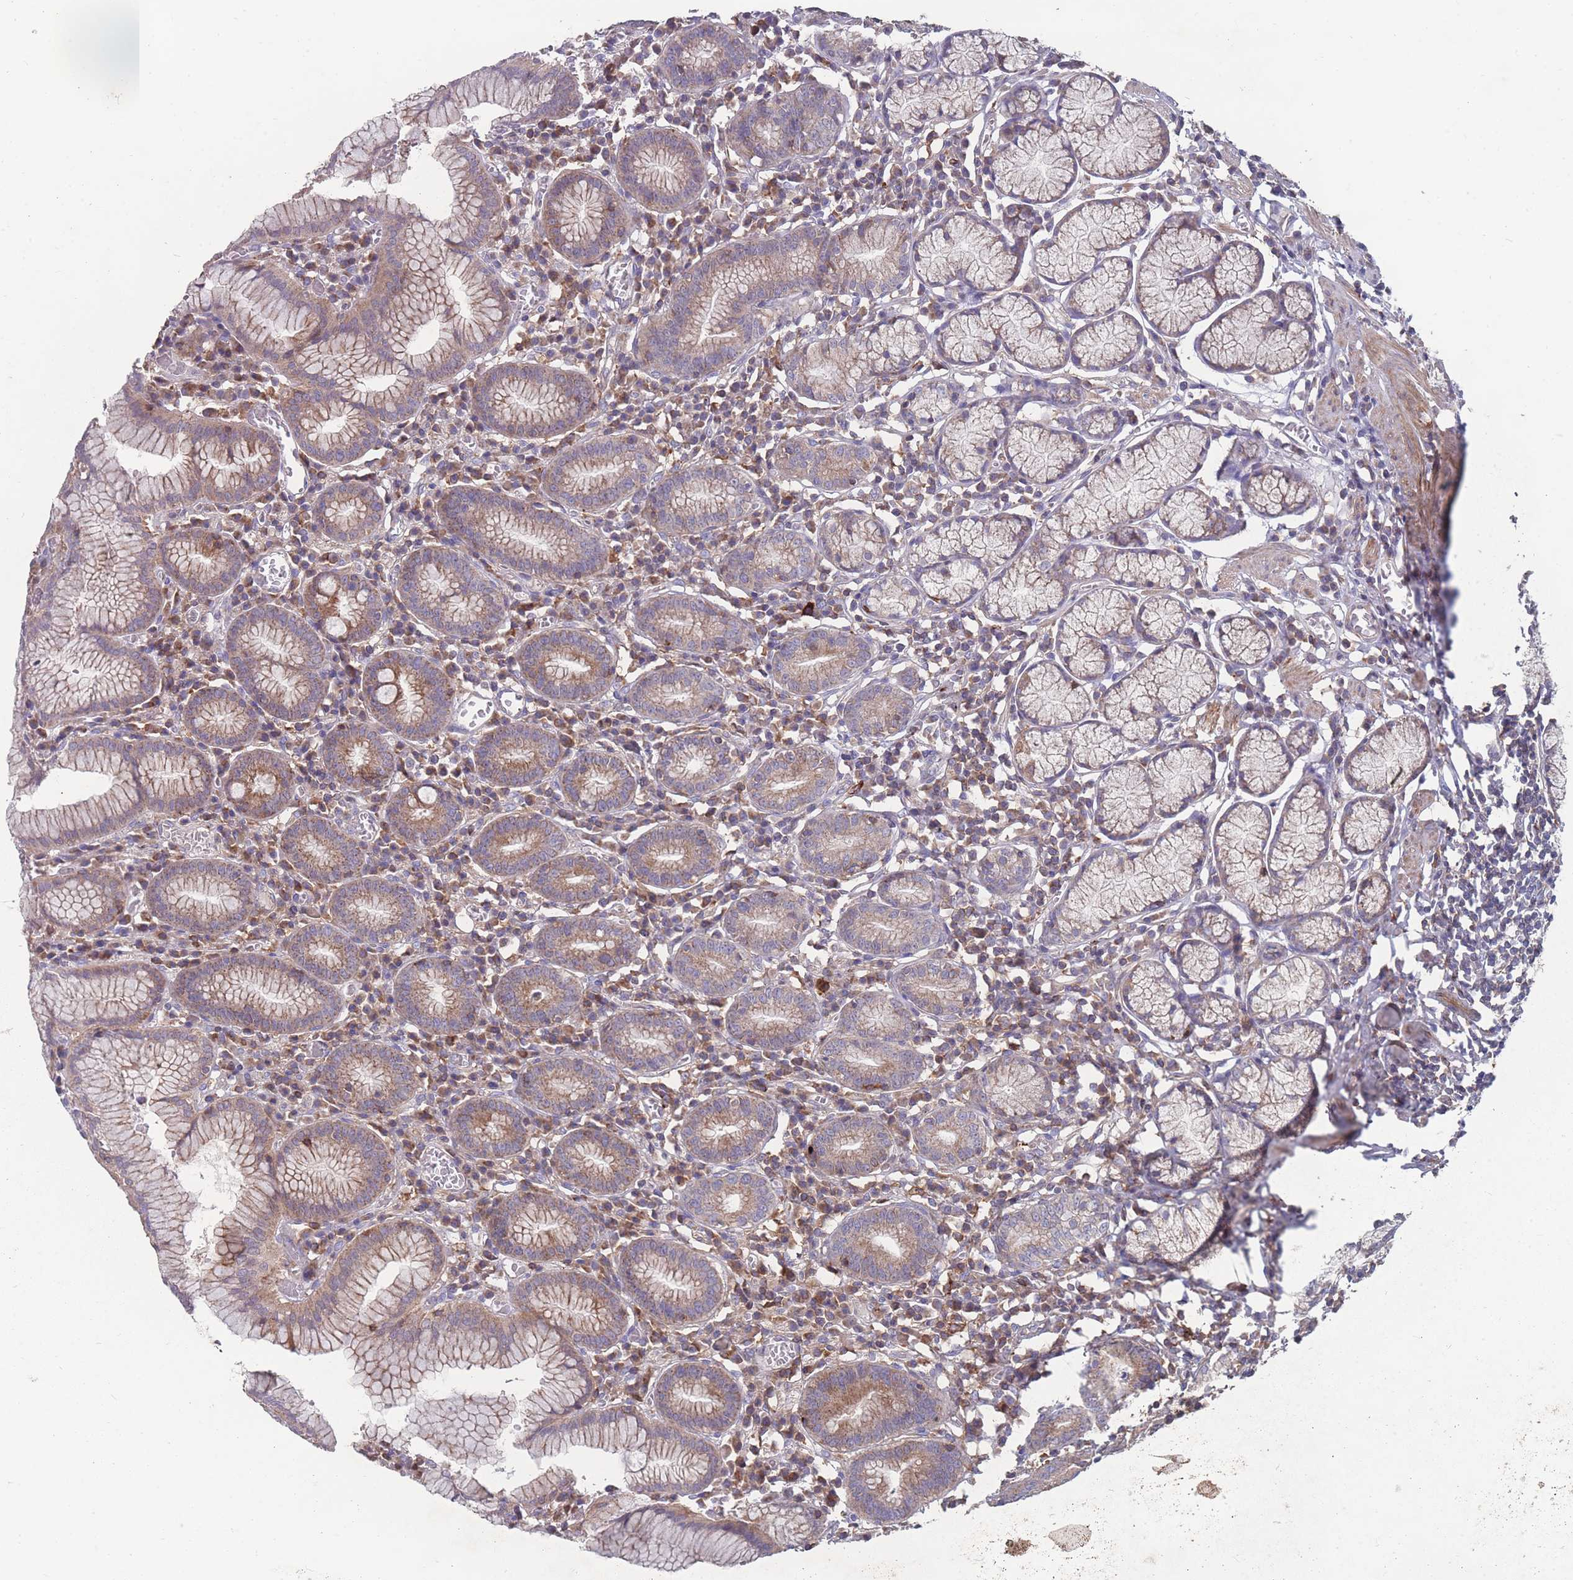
{"staining": {"intensity": "moderate", "quantity": "25%-75%", "location": "cytoplasmic/membranous"}, "tissue": "stomach", "cell_type": "Glandular cells", "image_type": "normal", "snomed": [{"axis": "morphology", "description": "Normal tissue, NOS"}, {"axis": "topography", "description": "Stomach"}], "caption": "This histopathology image exhibits IHC staining of unremarkable stomach, with medium moderate cytoplasmic/membranous expression in approximately 25%-75% of glandular cells.", "gene": "CD33", "patient": {"sex": "male", "age": 55}}